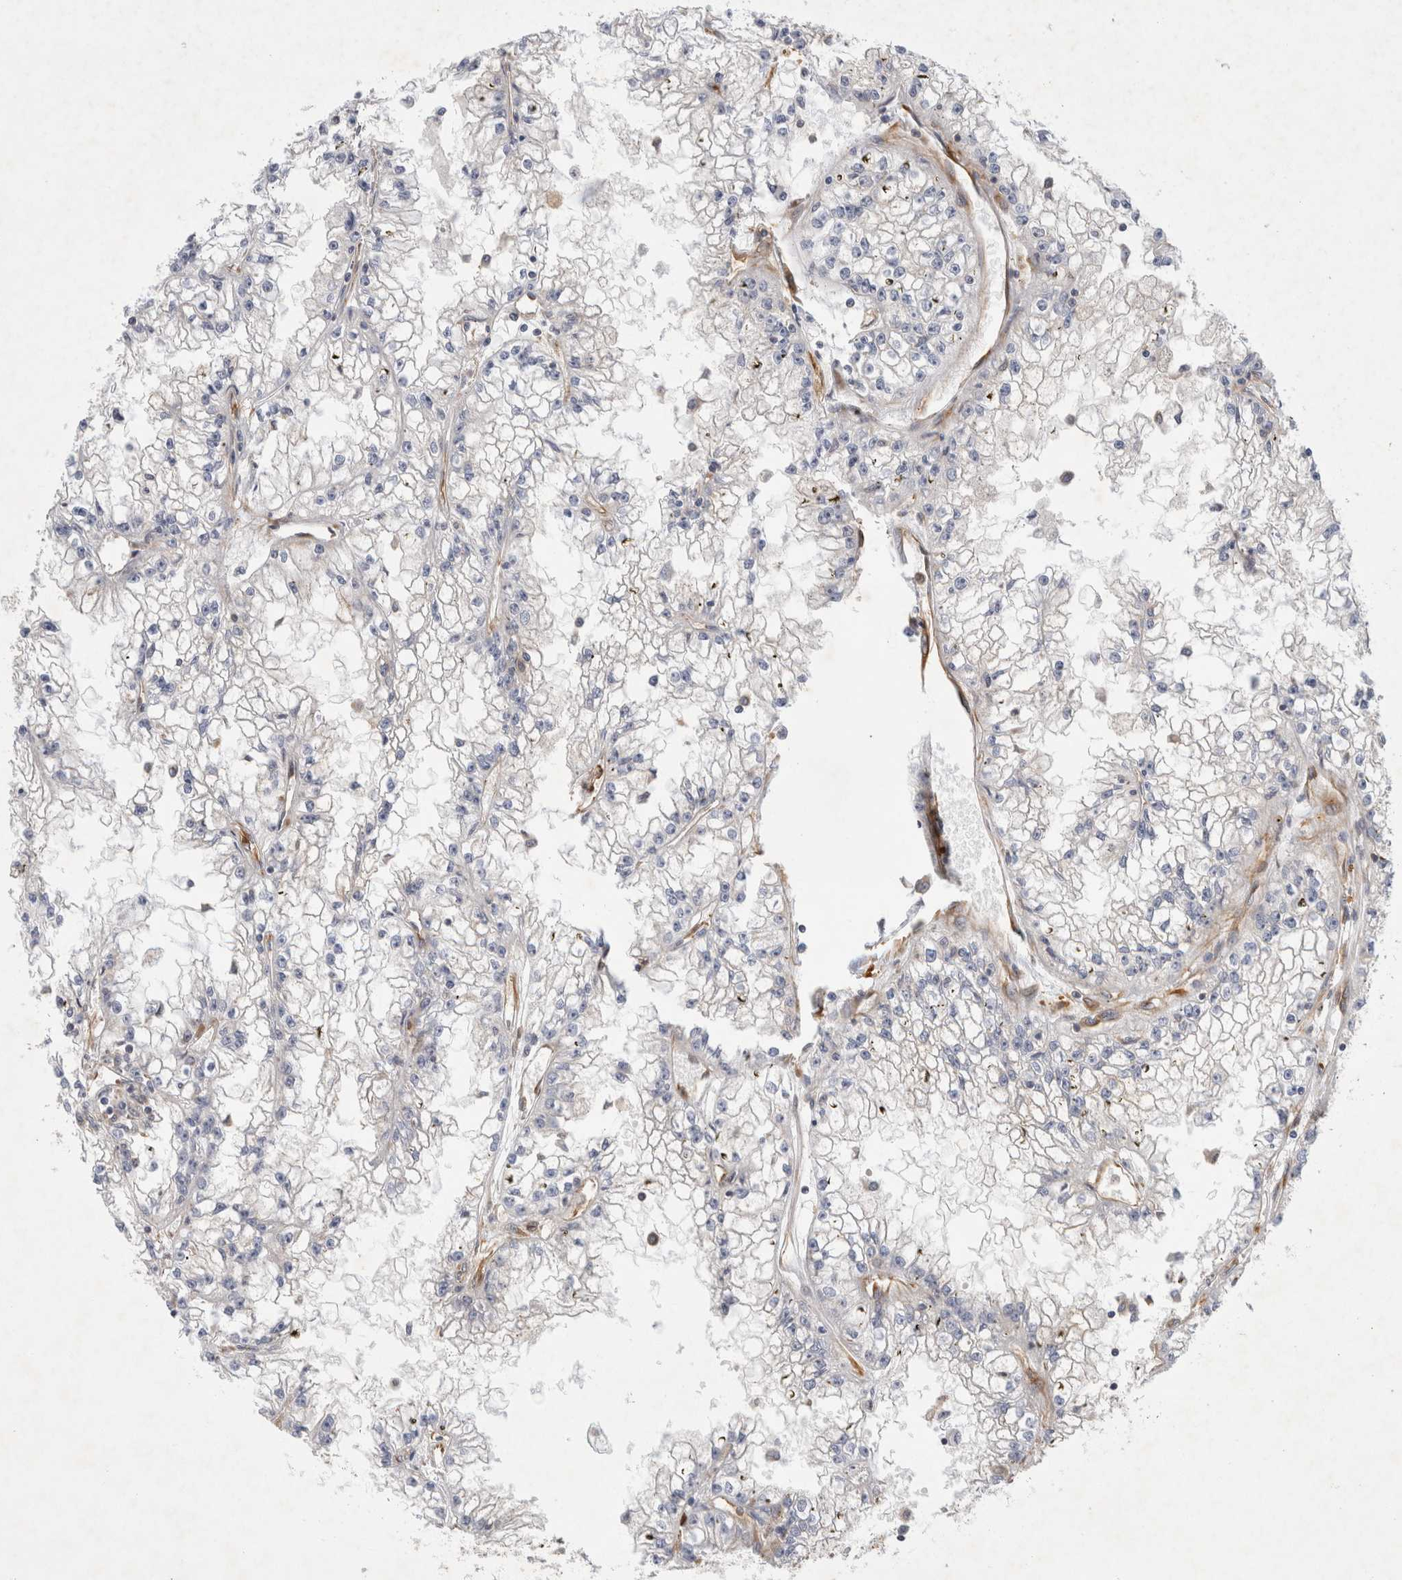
{"staining": {"intensity": "negative", "quantity": "none", "location": "none"}, "tissue": "renal cancer", "cell_type": "Tumor cells", "image_type": "cancer", "snomed": [{"axis": "morphology", "description": "Adenocarcinoma, NOS"}, {"axis": "topography", "description": "Kidney"}], "caption": "There is no significant positivity in tumor cells of adenocarcinoma (renal). (DAB (3,3'-diaminobenzidine) immunohistochemistry visualized using brightfield microscopy, high magnification).", "gene": "GPR150", "patient": {"sex": "male", "age": 56}}